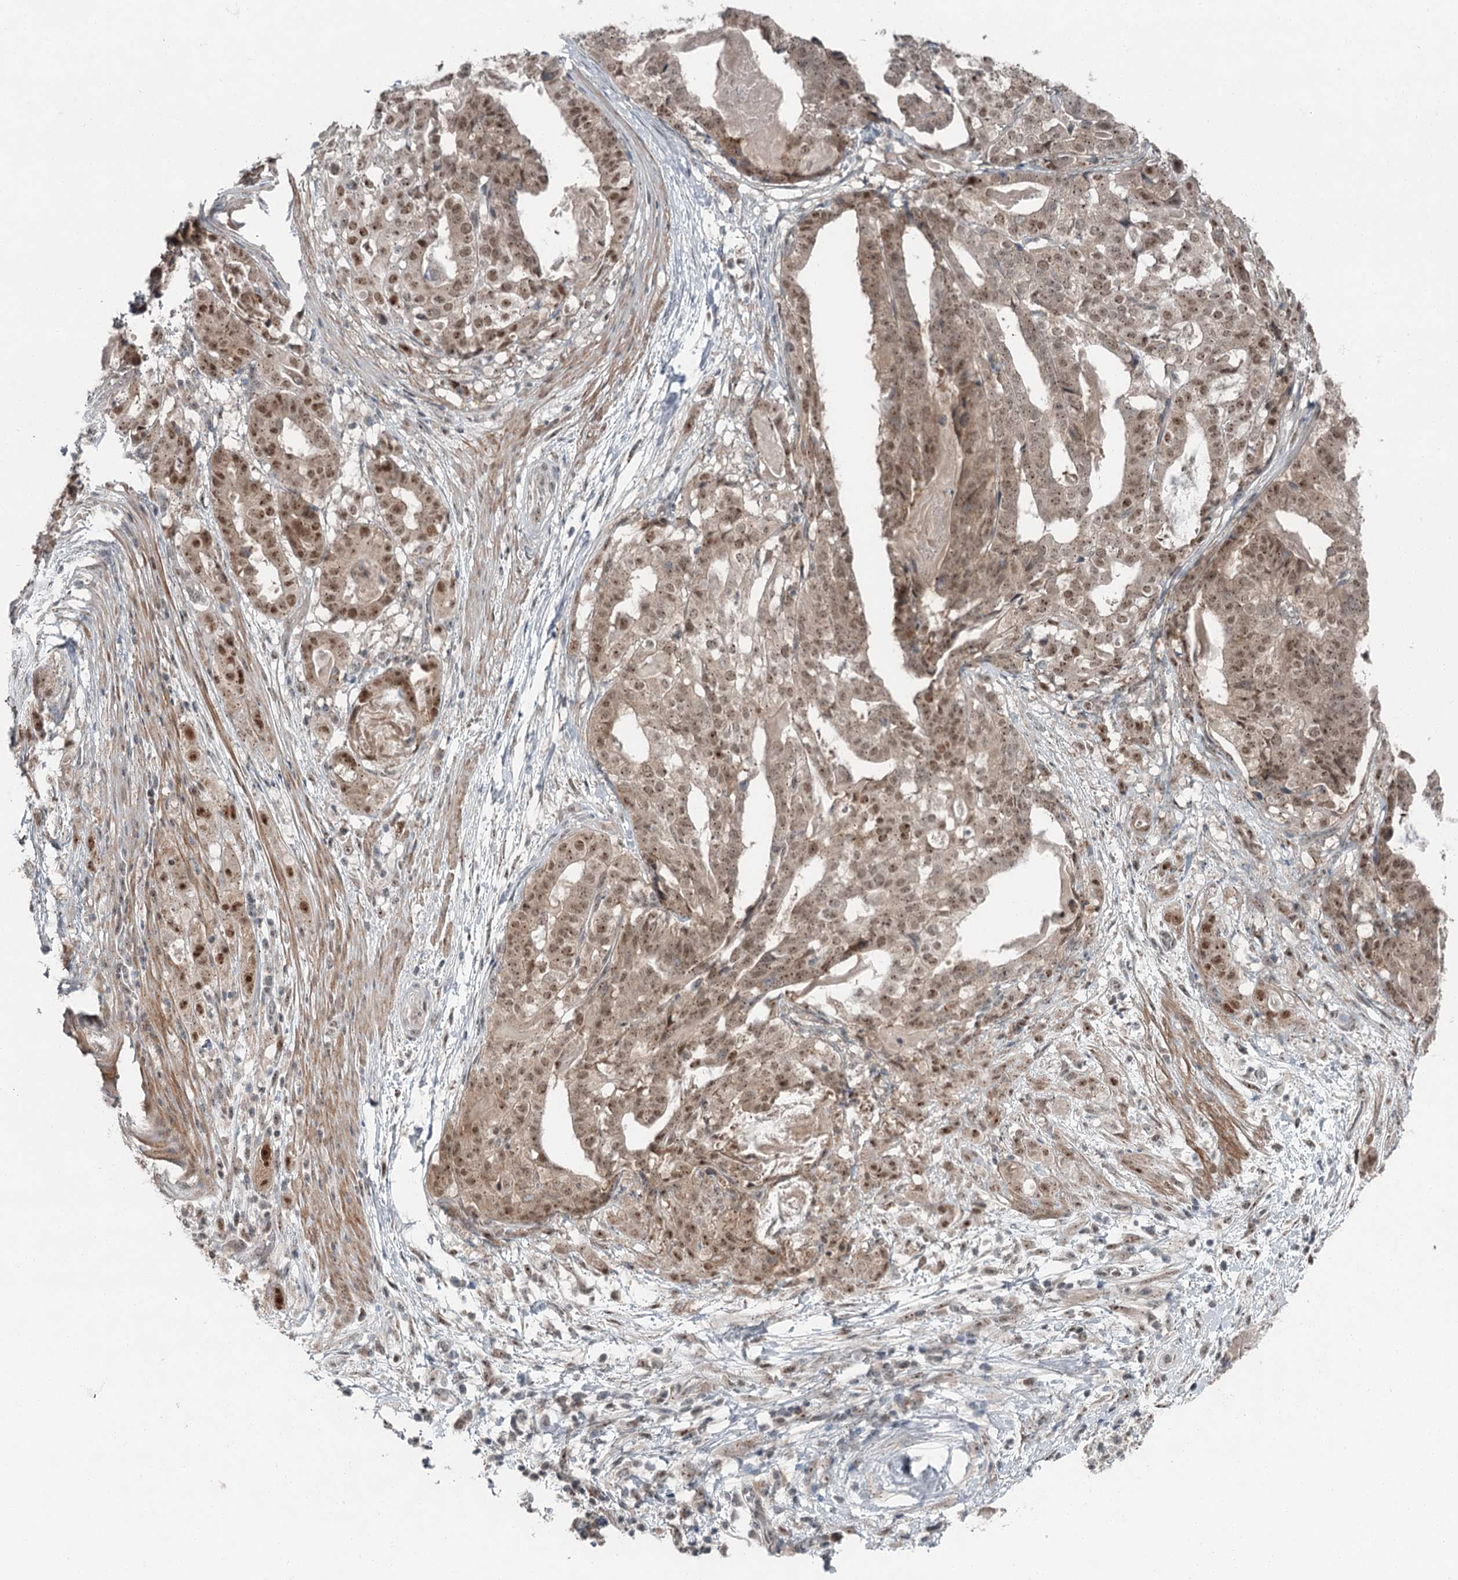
{"staining": {"intensity": "moderate", "quantity": ">75%", "location": "nuclear"}, "tissue": "stomach cancer", "cell_type": "Tumor cells", "image_type": "cancer", "snomed": [{"axis": "morphology", "description": "Adenocarcinoma, NOS"}, {"axis": "topography", "description": "Stomach"}], "caption": "A high-resolution image shows IHC staining of adenocarcinoma (stomach), which displays moderate nuclear positivity in approximately >75% of tumor cells.", "gene": "EXOSC1", "patient": {"sex": "male", "age": 48}}